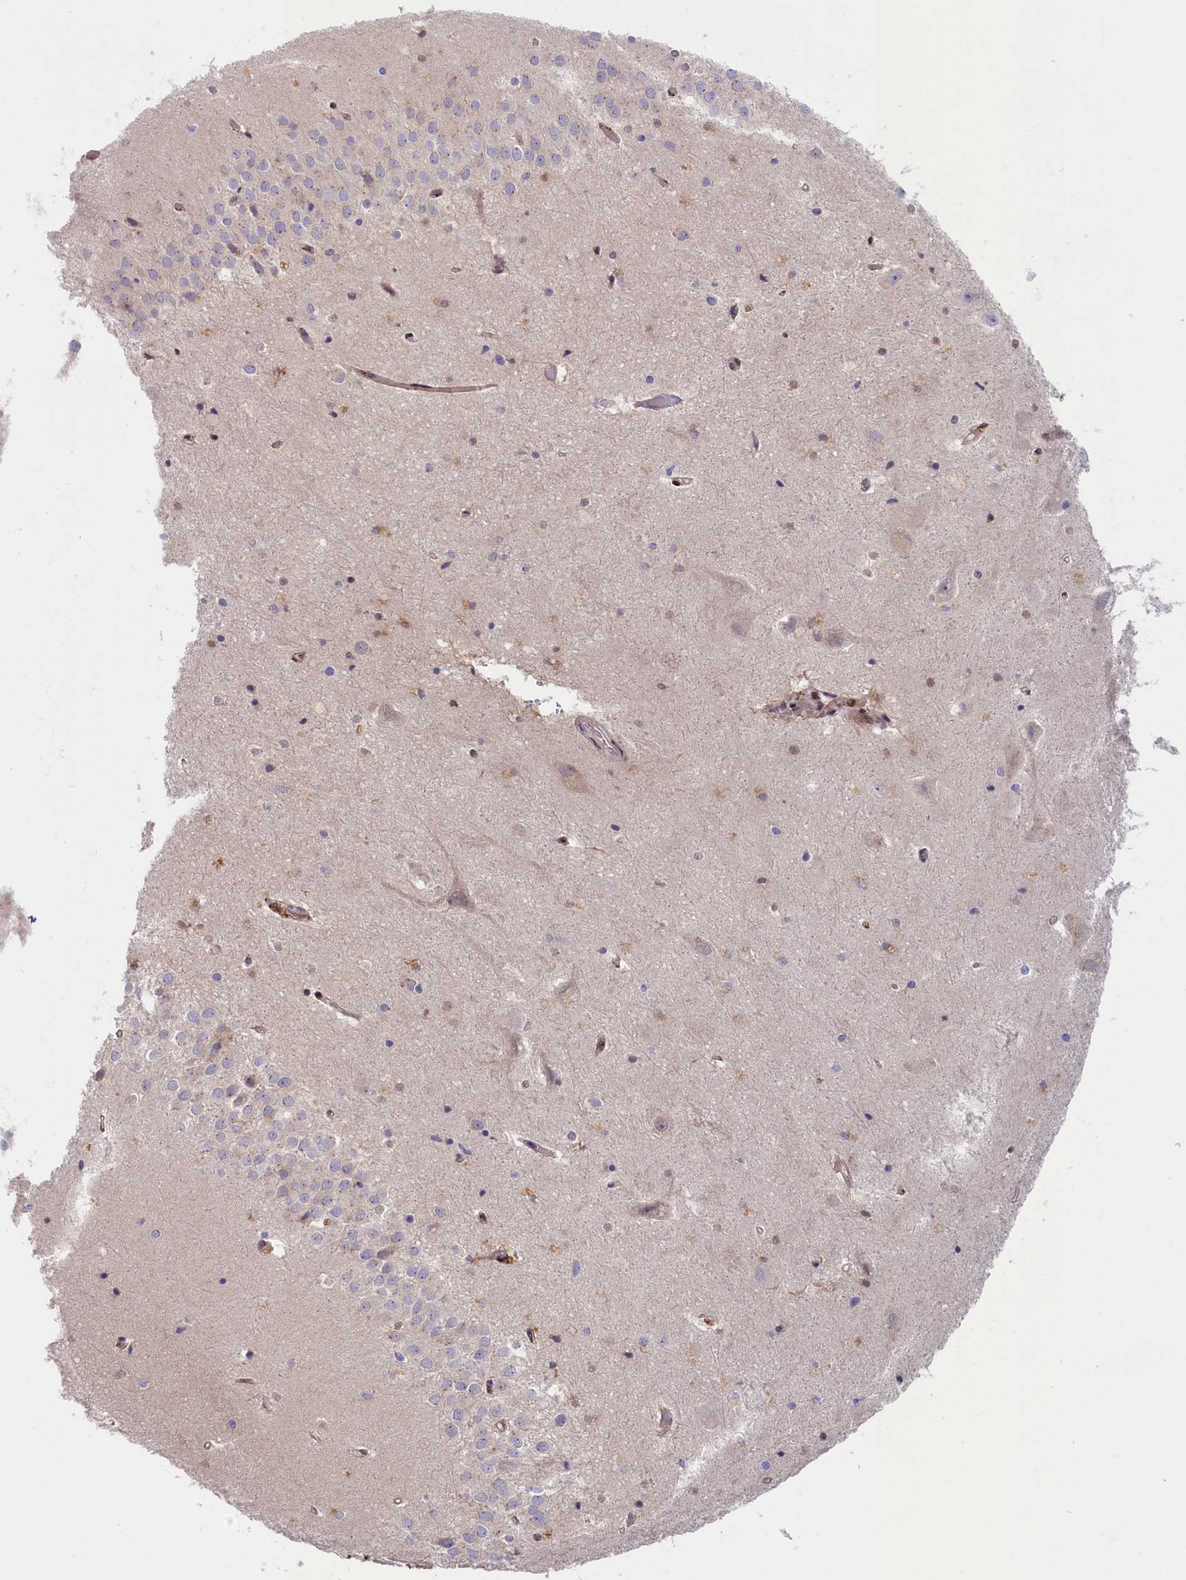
{"staining": {"intensity": "negative", "quantity": "none", "location": "none"}, "tissue": "hippocampus", "cell_type": "Glial cells", "image_type": "normal", "snomed": [{"axis": "morphology", "description": "Normal tissue, NOS"}, {"axis": "topography", "description": "Hippocampus"}], "caption": "IHC image of benign hippocampus stained for a protein (brown), which displays no positivity in glial cells.", "gene": "CHST12", "patient": {"sex": "female", "age": 52}}